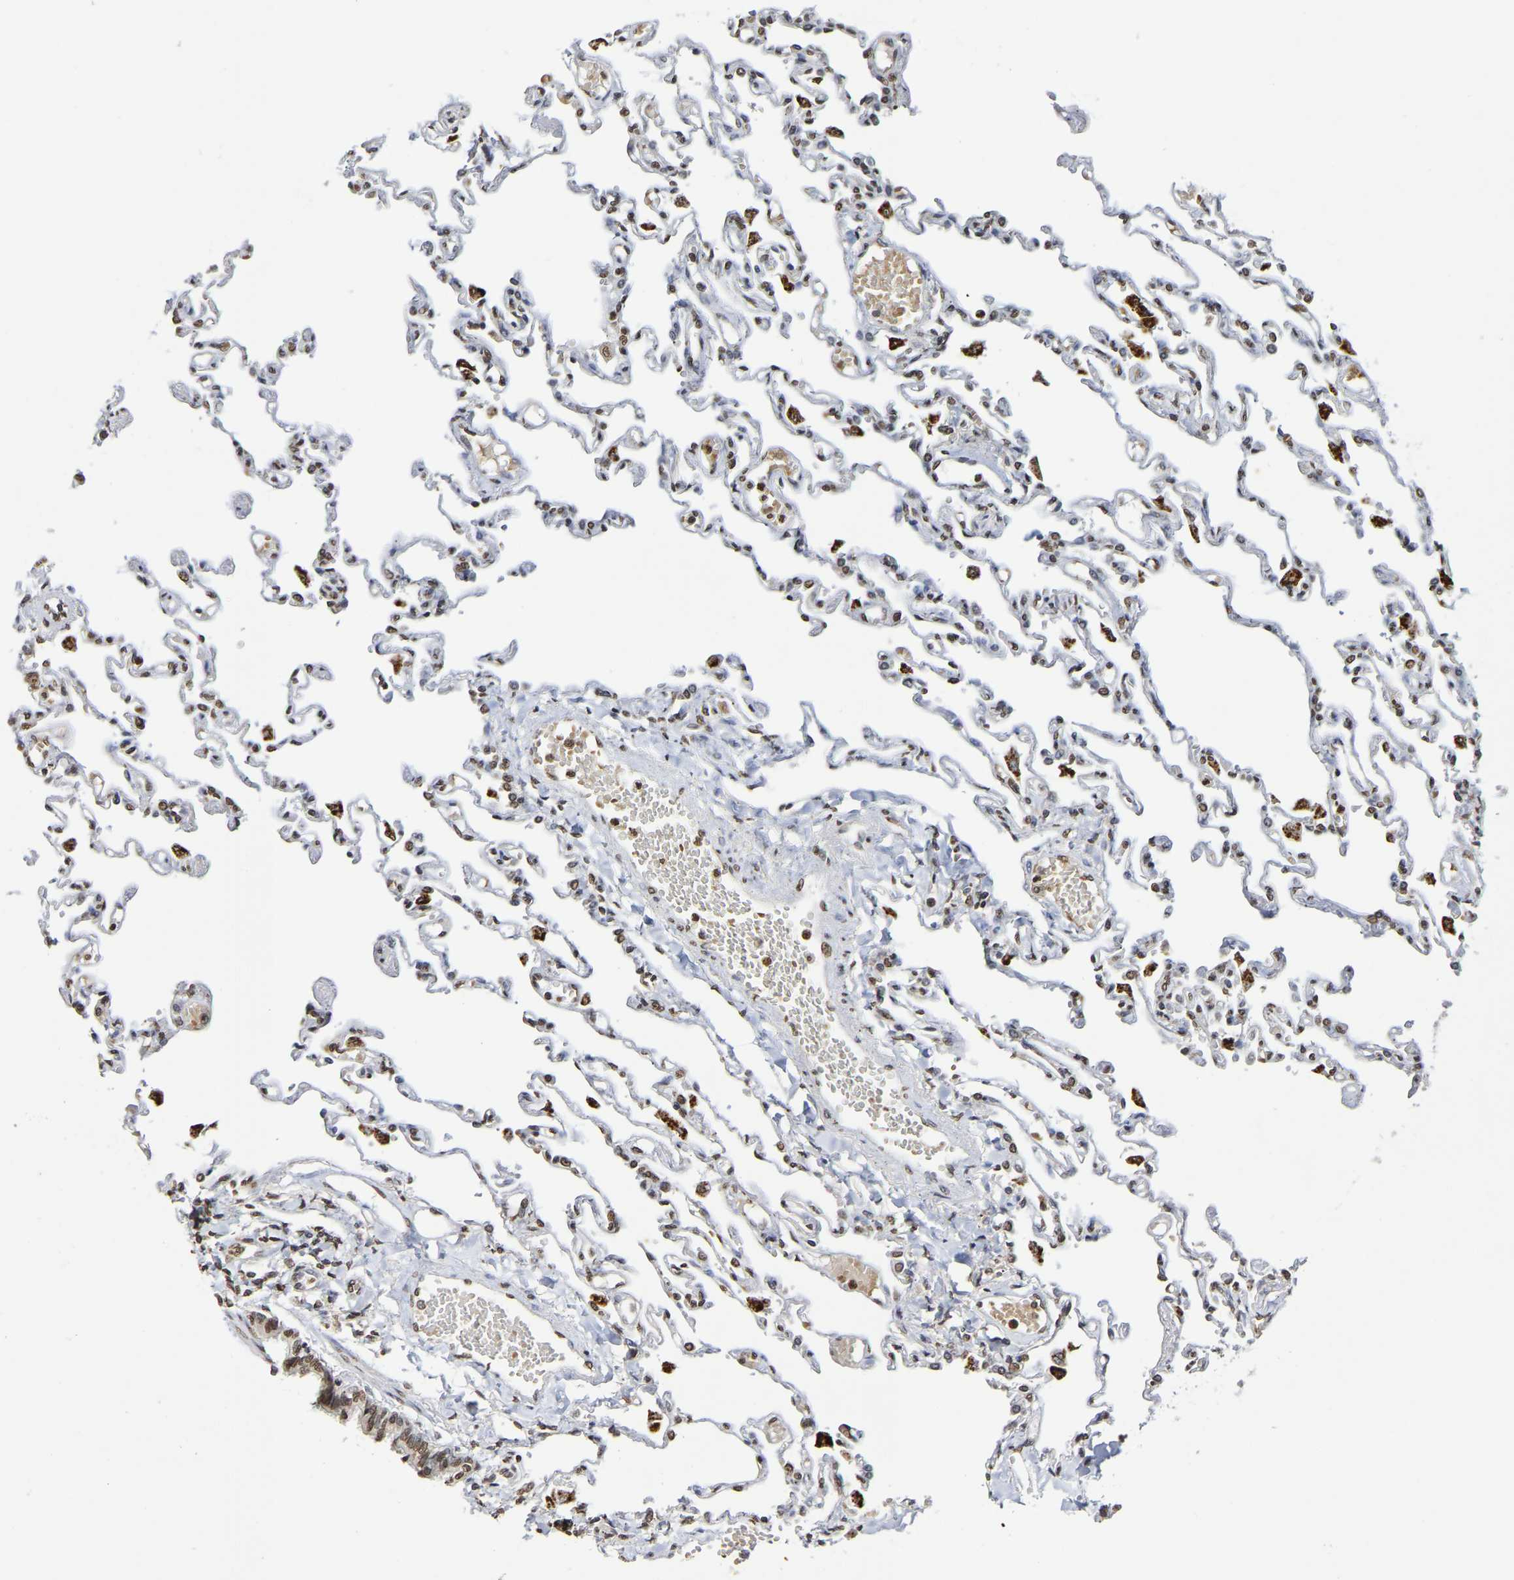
{"staining": {"intensity": "moderate", "quantity": "<25%", "location": "nuclear"}, "tissue": "lung", "cell_type": "Alveolar cells", "image_type": "normal", "snomed": [{"axis": "morphology", "description": "Normal tissue, NOS"}, {"axis": "topography", "description": "Lung"}], "caption": "Immunohistochemical staining of benign human lung reveals moderate nuclear protein positivity in about <25% of alveolar cells. (DAB IHC with brightfield microscopy, high magnification).", "gene": "ATF4", "patient": {"sex": "male", "age": 21}}